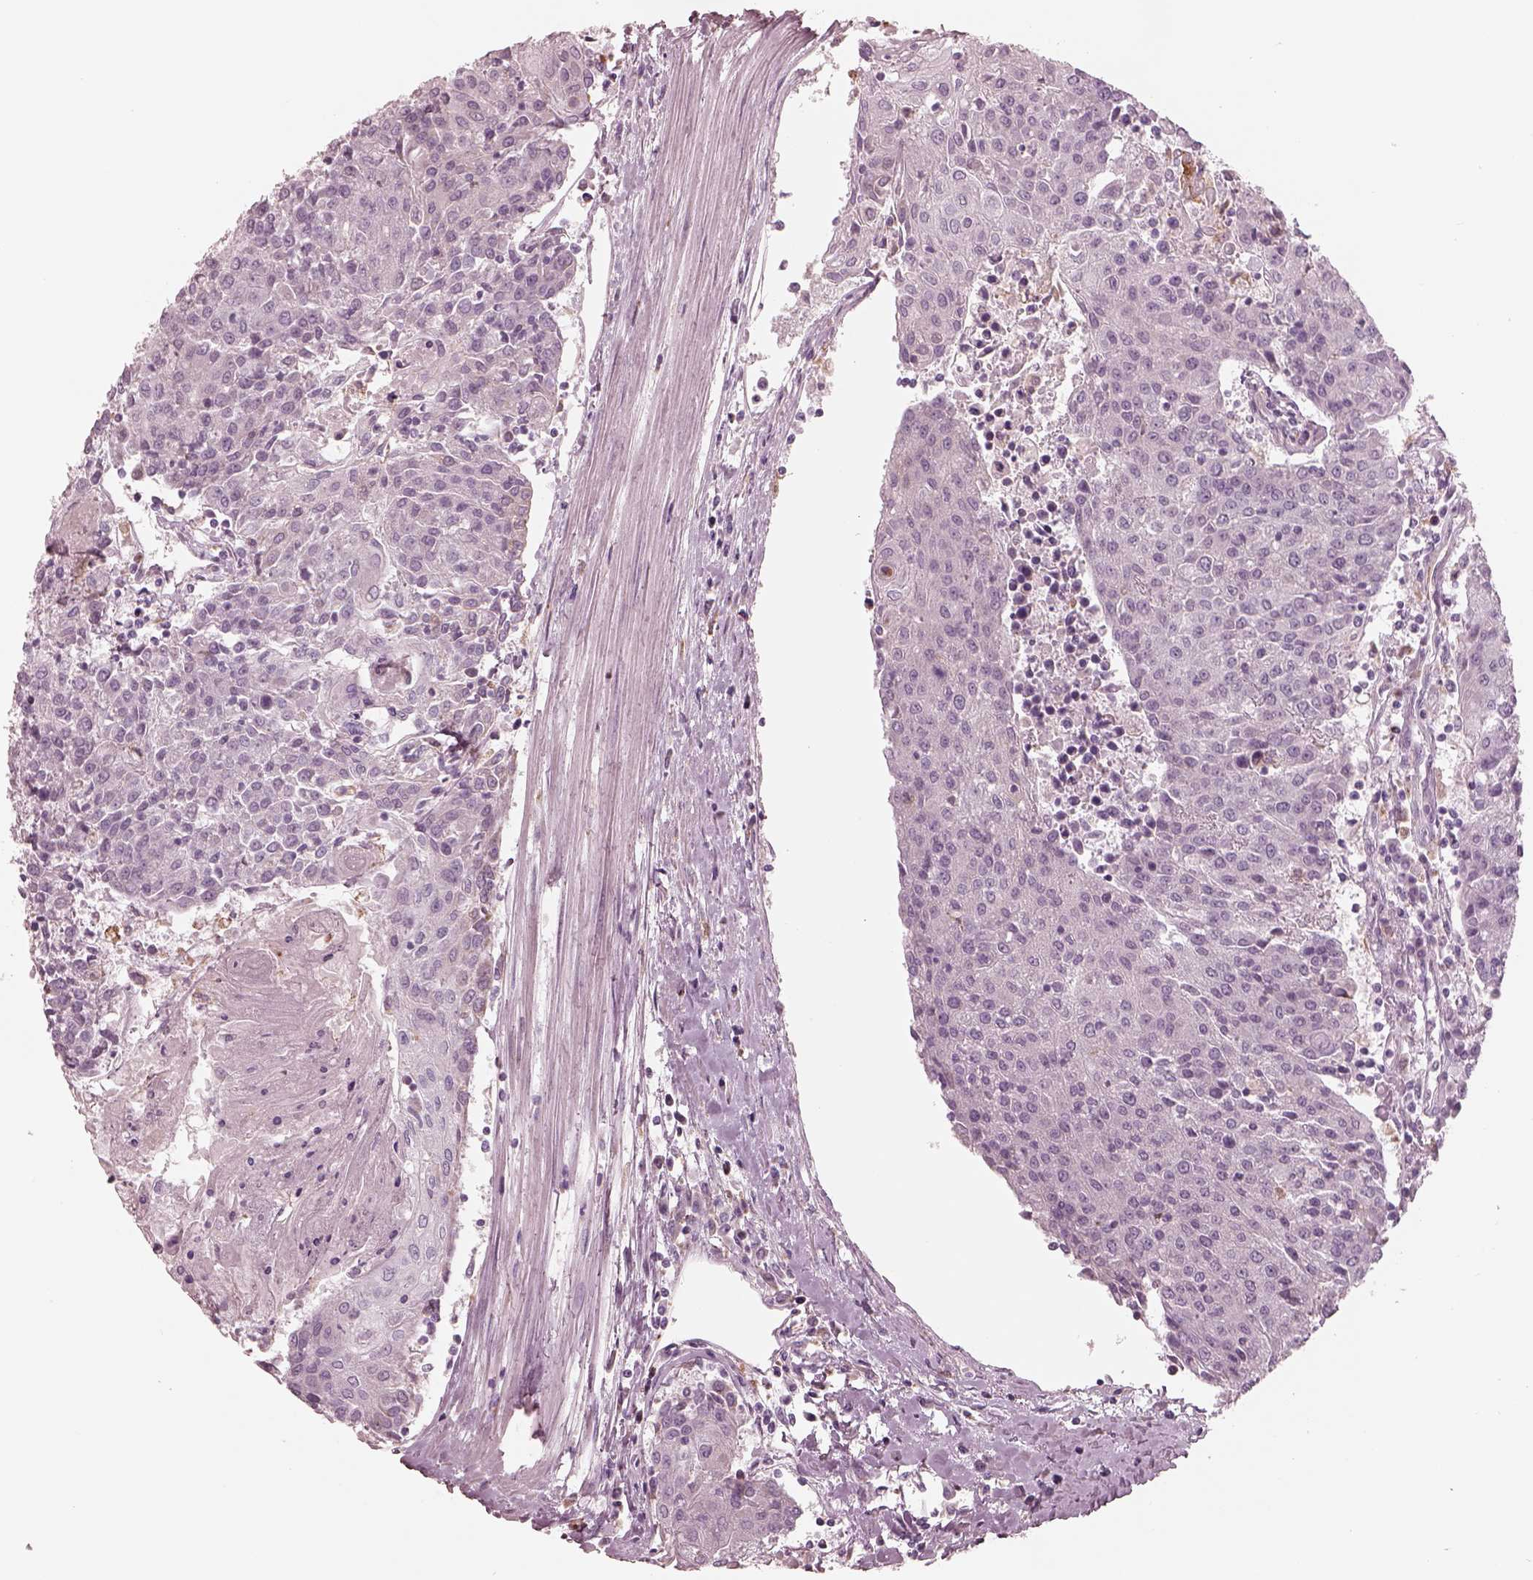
{"staining": {"intensity": "negative", "quantity": "none", "location": "none"}, "tissue": "urothelial cancer", "cell_type": "Tumor cells", "image_type": "cancer", "snomed": [{"axis": "morphology", "description": "Urothelial carcinoma, High grade"}, {"axis": "topography", "description": "Urinary bladder"}], "caption": "Immunohistochemistry (IHC) image of neoplastic tissue: human high-grade urothelial carcinoma stained with DAB (3,3'-diaminobenzidine) exhibits no significant protein expression in tumor cells.", "gene": "CADM2", "patient": {"sex": "female", "age": 85}}